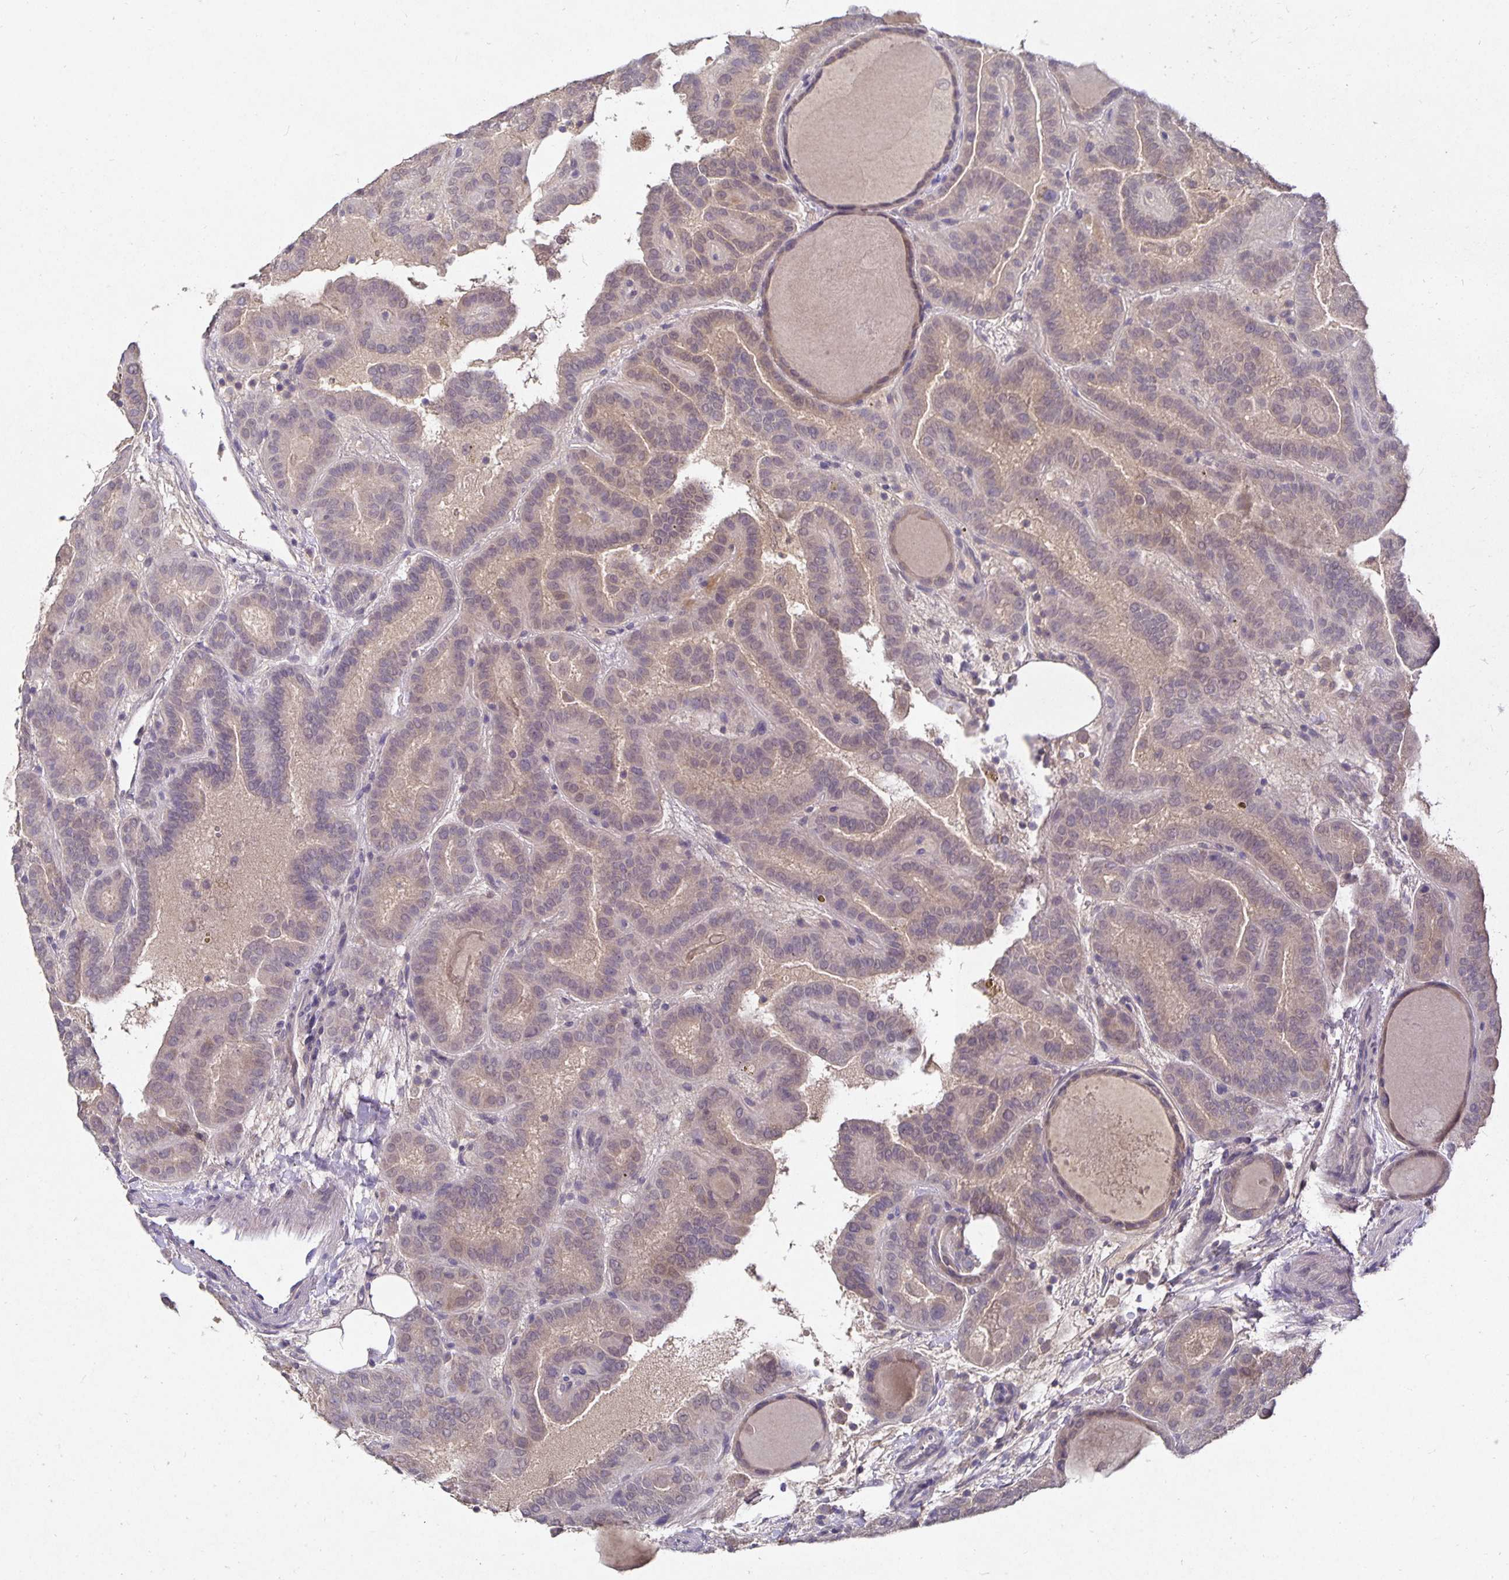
{"staining": {"intensity": "weak", "quantity": ">75%", "location": "cytoplasmic/membranous,nuclear"}, "tissue": "thyroid cancer", "cell_type": "Tumor cells", "image_type": "cancer", "snomed": [{"axis": "morphology", "description": "Papillary adenocarcinoma, NOS"}, {"axis": "topography", "description": "Thyroid gland"}], "caption": "Tumor cells reveal low levels of weak cytoplasmic/membranous and nuclear staining in about >75% of cells in human papillary adenocarcinoma (thyroid).", "gene": "HEPN1", "patient": {"sex": "female", "age": 46}}